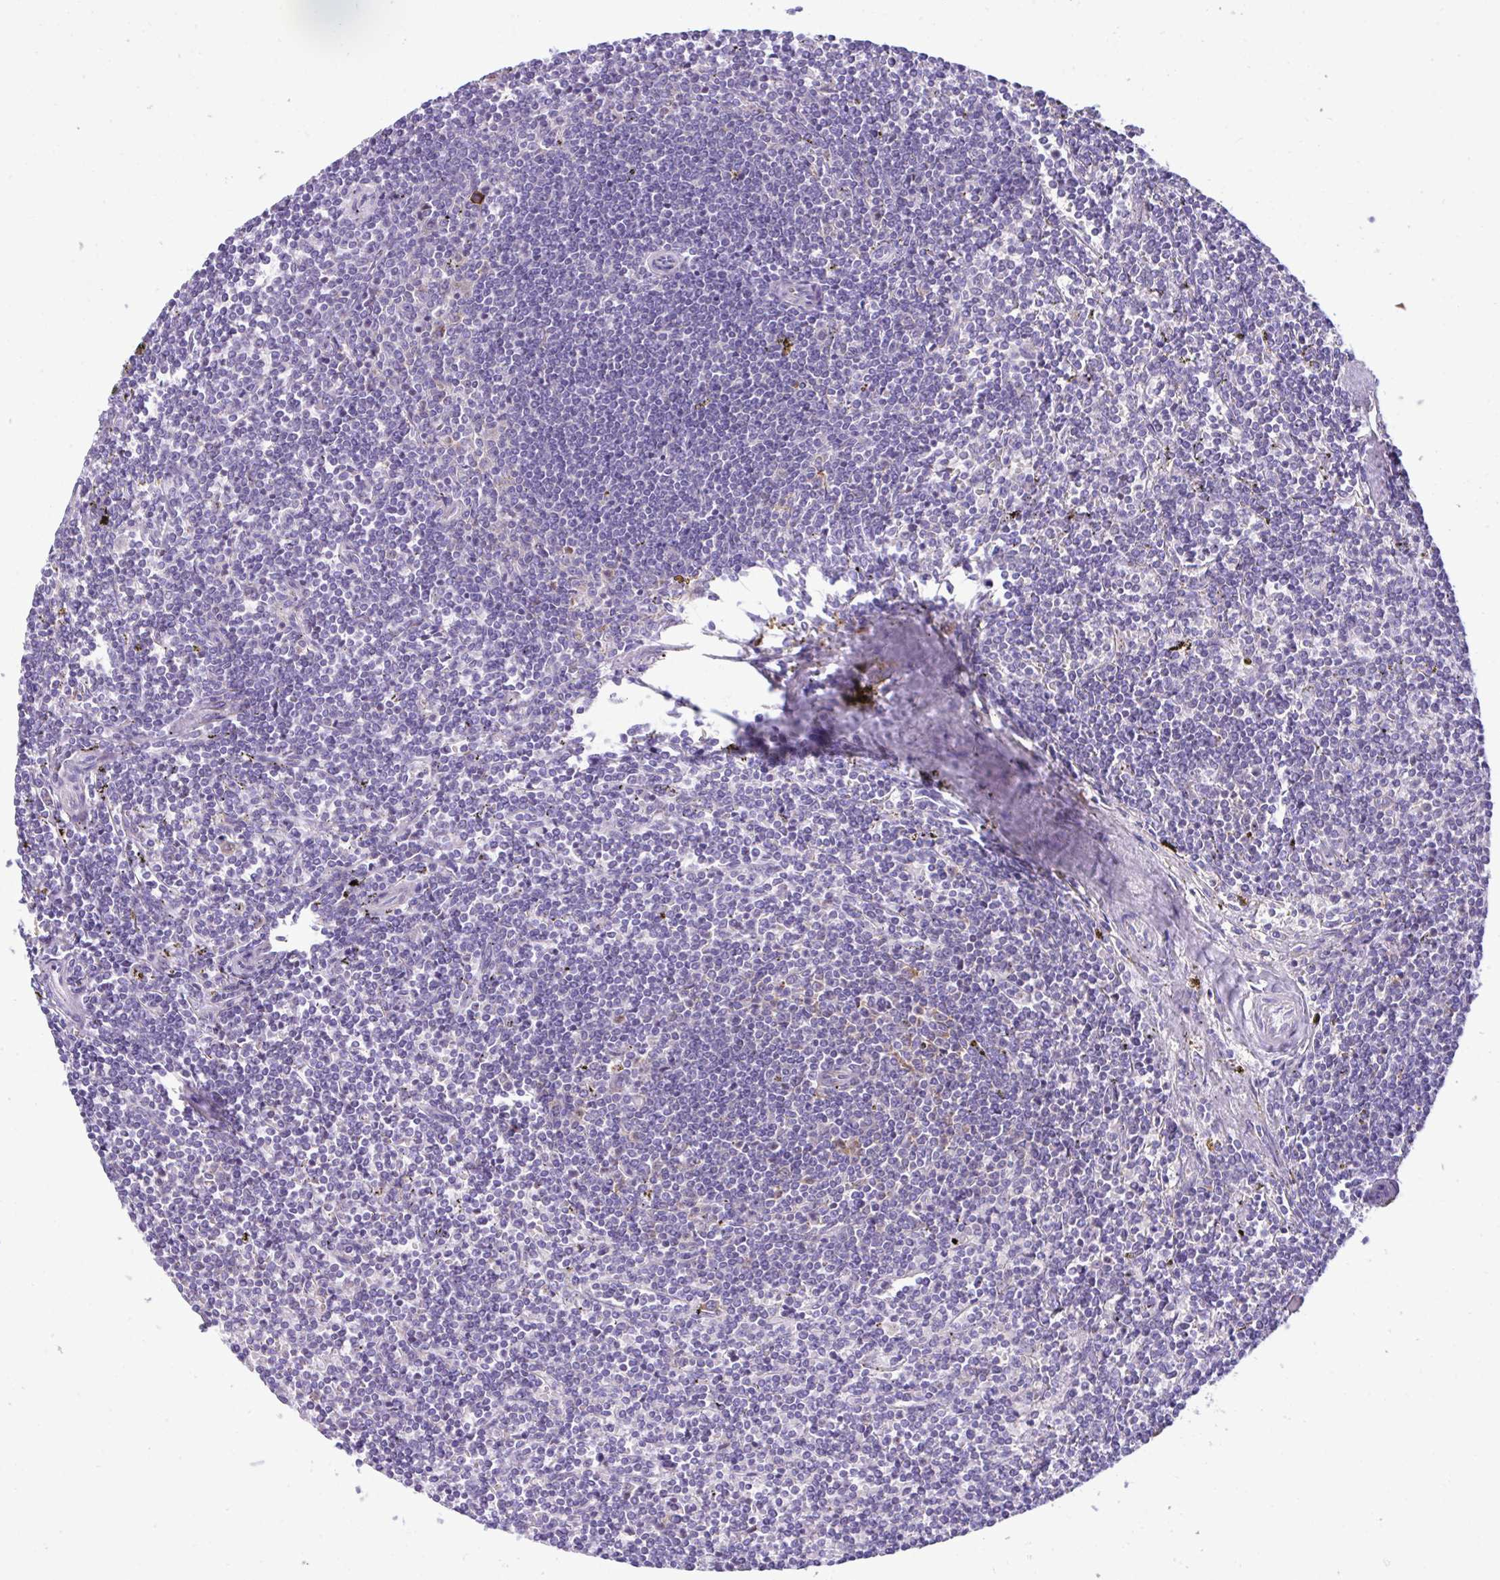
{"staining": {"intensity": "negative", "quantity": "none", "location": "none"}, "tissue": "lymphoma", "cell_type": "Tumor cells", "image_type": "cancer", "snomed": [{"axis": "morphology", "description": "Malignant lymphoma, non-Hodgkin's type, Low grade"}, {"axis": "topography", "description": "Spleen"}], "caption": "Tumor cells are negative for brown protein staining in lymphoma.", "gene": "RPL7", "patient": {"sex": "male", "age": 78}}